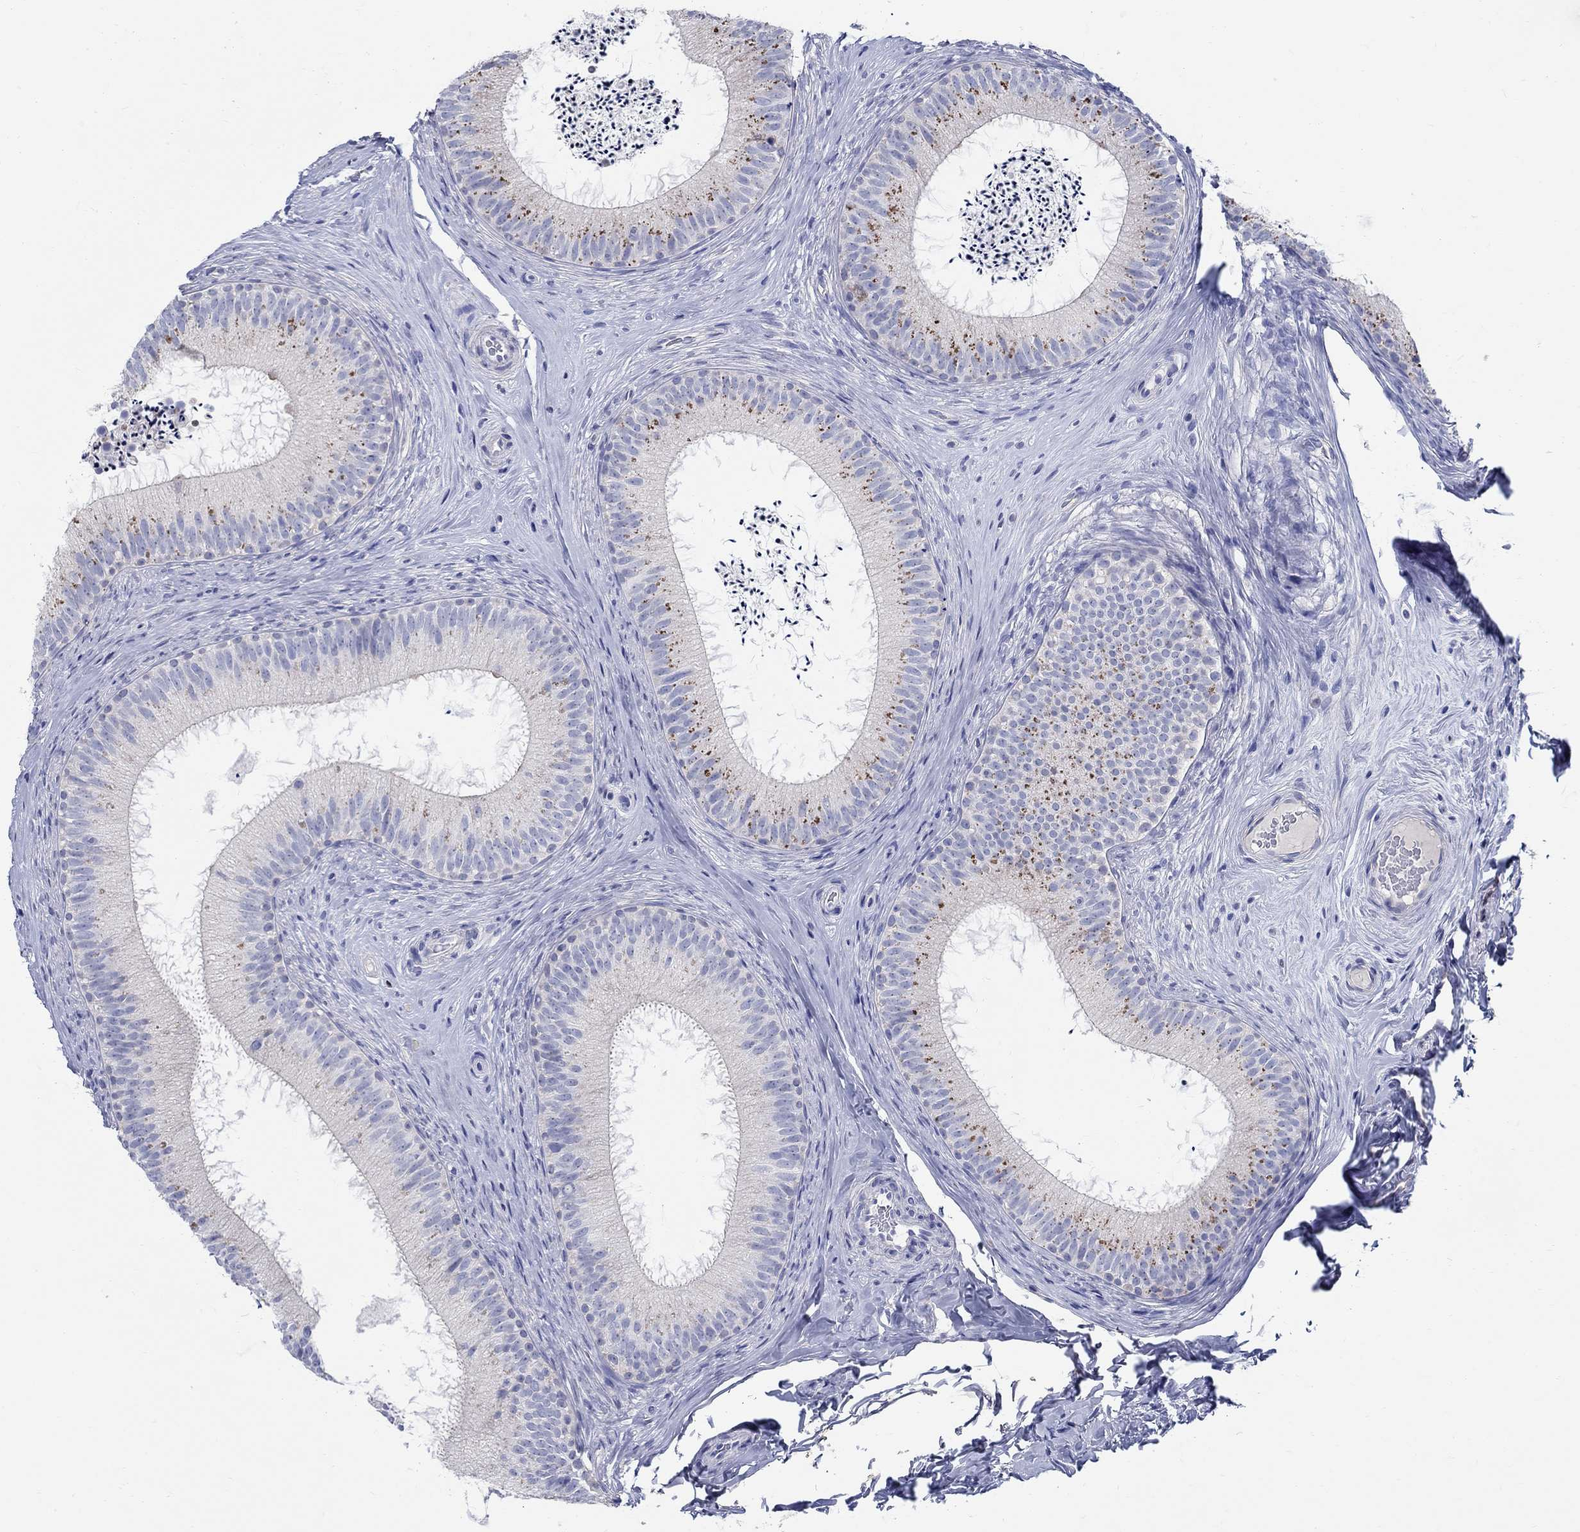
{"staining": {"intensity": "strong", "quantity": "<25%", "location": "cytoplasmic/membranous"}, "tissue": "epididymis", "cell_type": "Glandular cells", "image_type": "normal", "snomed": [{"axis": "morphology", "description": "Normal tissue, NOS"}, {"axis": "morphology", "description": "Carcinoma, Embryonal, NOS"}, {"axis": "topography", "description": "Testis"}, {"axis": "topography", "description": "Epididymis"}], "caption": "Immunohistochemical staining of benign human epididymis demonstrates <25% levels of strong cytoplasmic/membranous protein positivity in approximately <25% of glandular cells. (Brightfield microscopy of DAB IHC at high magnification).", "gene": "SOX2", "patient": {"sex": "male", "age": 24}}